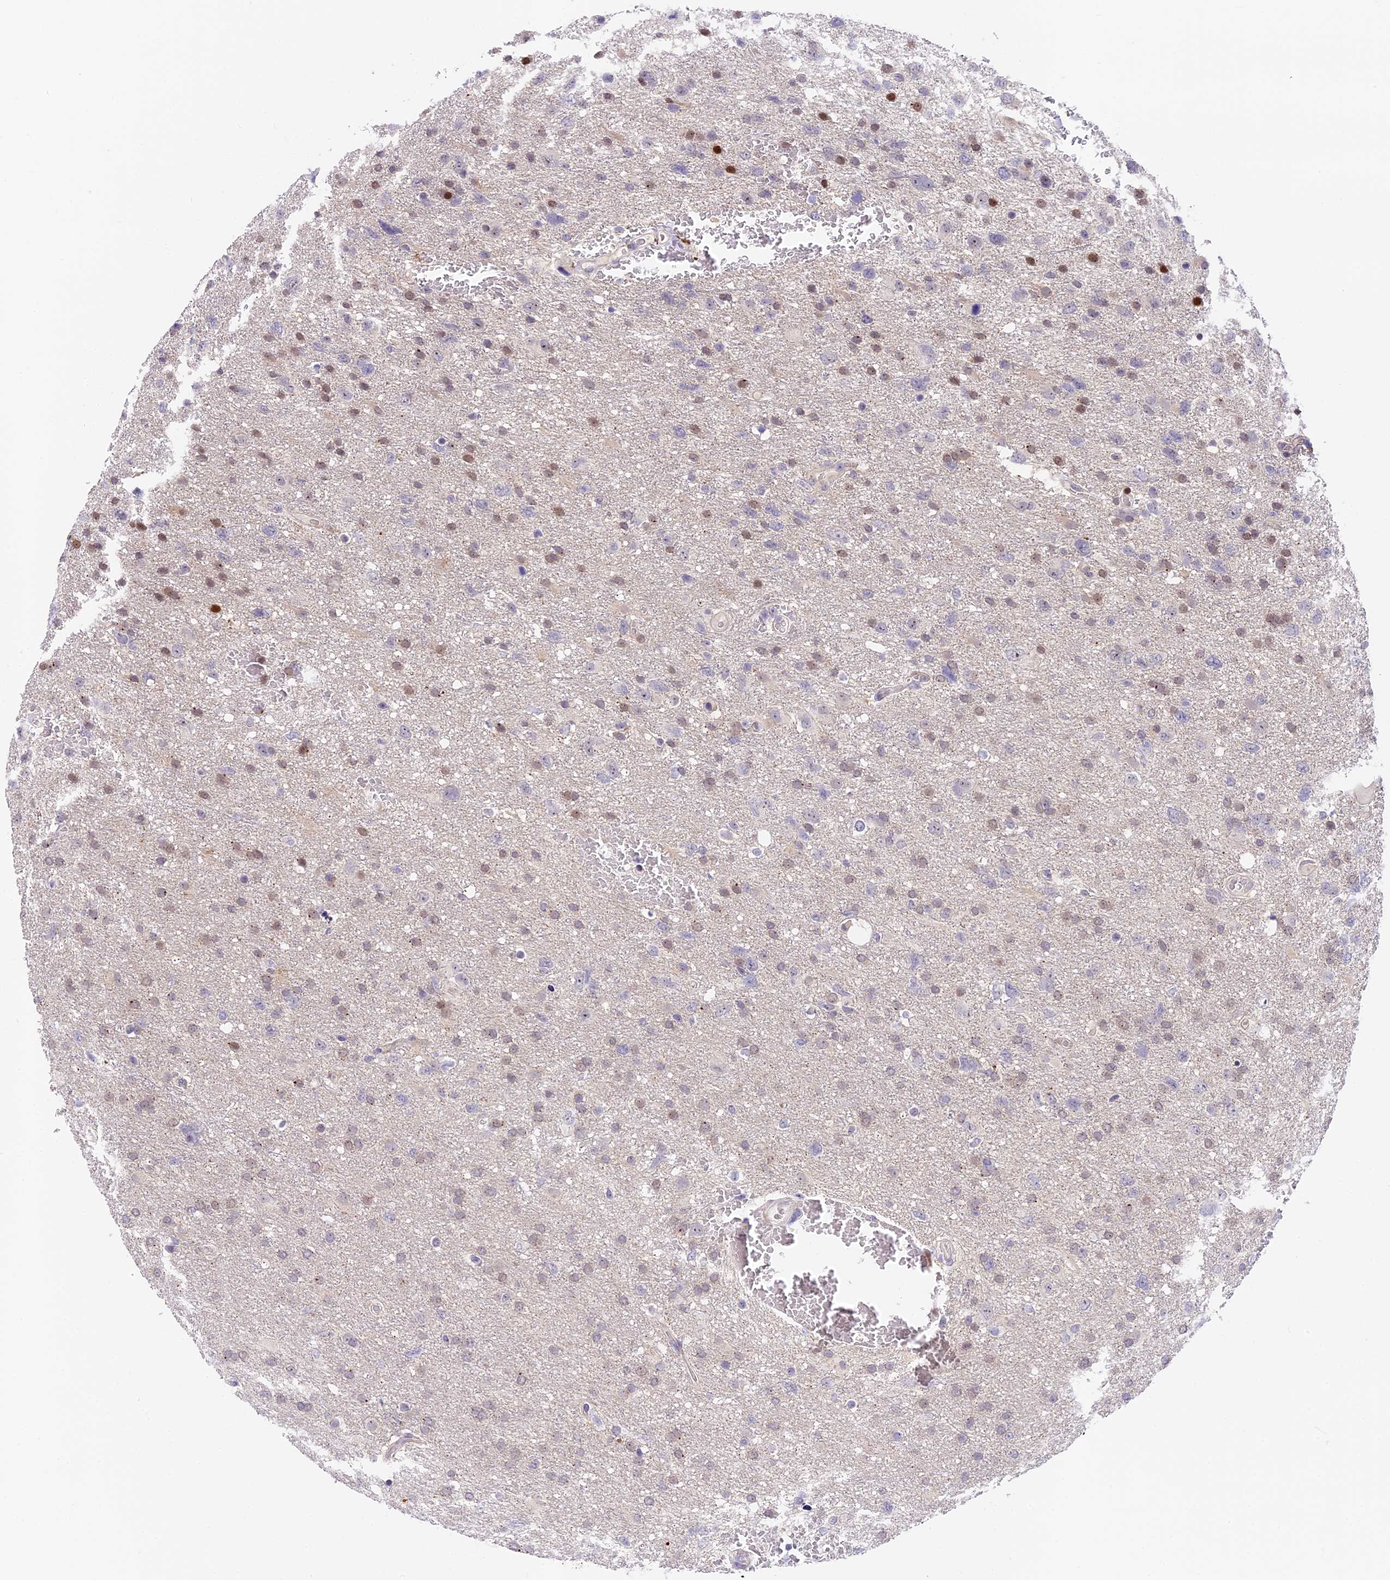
{"staining": {"intensity": "moderate", "quantity": "<25%", "location": "nuclear"}, "tissue": "glioma", "cell_type": "Tumor cells", "image_type": "cancer", "snomed": [{"axis": "morphology", "description": "Glioma, malignant, High grade"}, {"axis": "topography", "description": "Brain"}], "caption": "A photomicrograph of glioma stained for a protein demonstrates moderate nuclear brown staining in tumor cells.", "gene": "MIDN", "patient": {"sex": "male", "age": 61}}